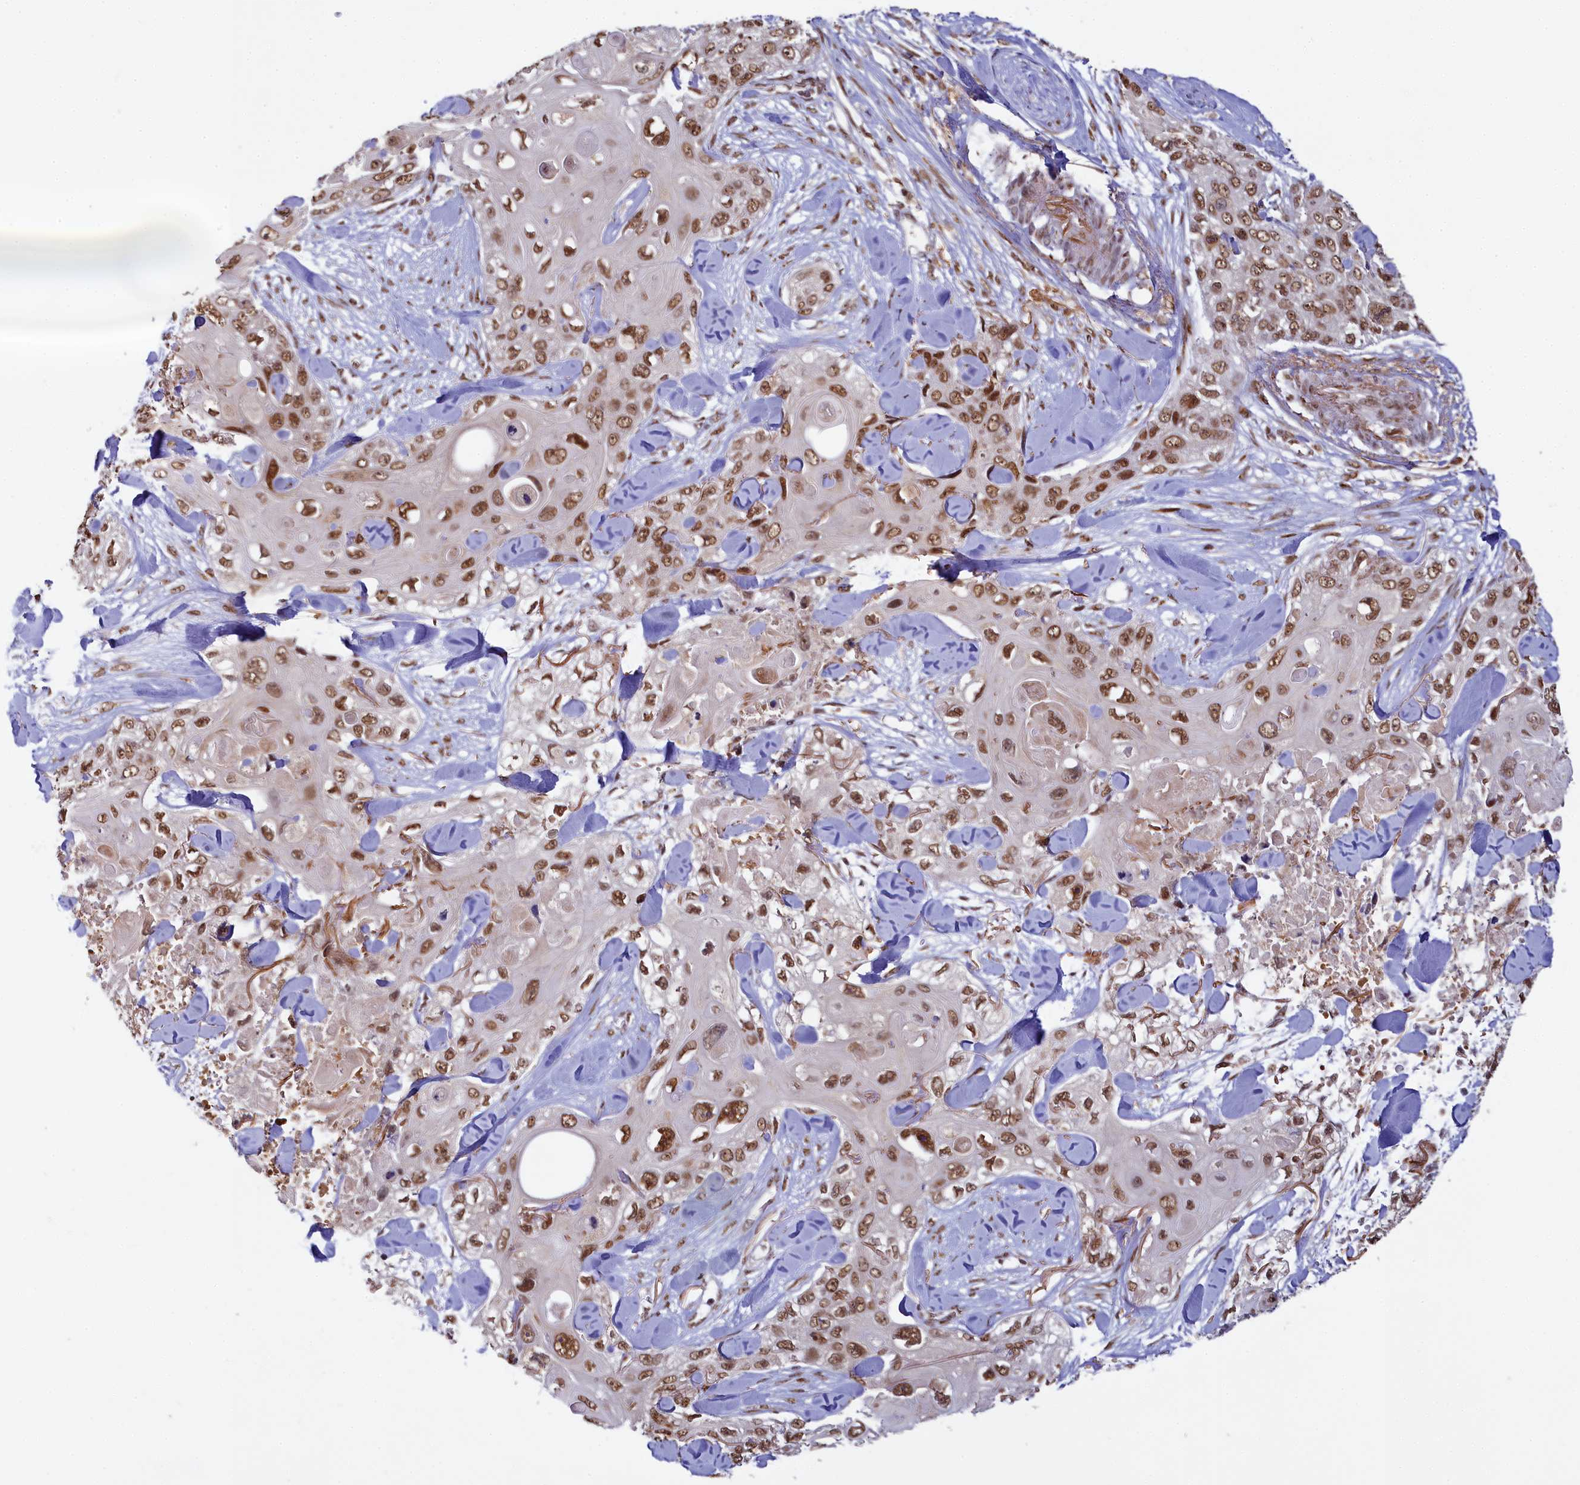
{"staining": {"intensity": "moderate", "quantity": ">75%", "location": "nuclear"}, "tissue": "skin cancer", "cell_type": "Tumor cells", "image_type": "cancer", "snomed": [{"axis": "morphology", "description": "Normal tissue, NOS"}, {"axis": "morphology", "description": "Squamous cell carcinoma, NOS"}, {"axis": "topography", "description": "Skin"}], "caption": "Immunohistochemistry (DAB (3,3'-diaminobenzidine)) staining of human skin cancer demonstrates moderate nuclear protein staining in about >75% of tumor cells. The staining was performed using DAB (3,3'-diaminobenzidine), with brown indicating positive protein expression. Nuclei are stained blue with hematoxylin.", "gene": "PPHLN1", "patient": {"sex": "male", "age": 72}}